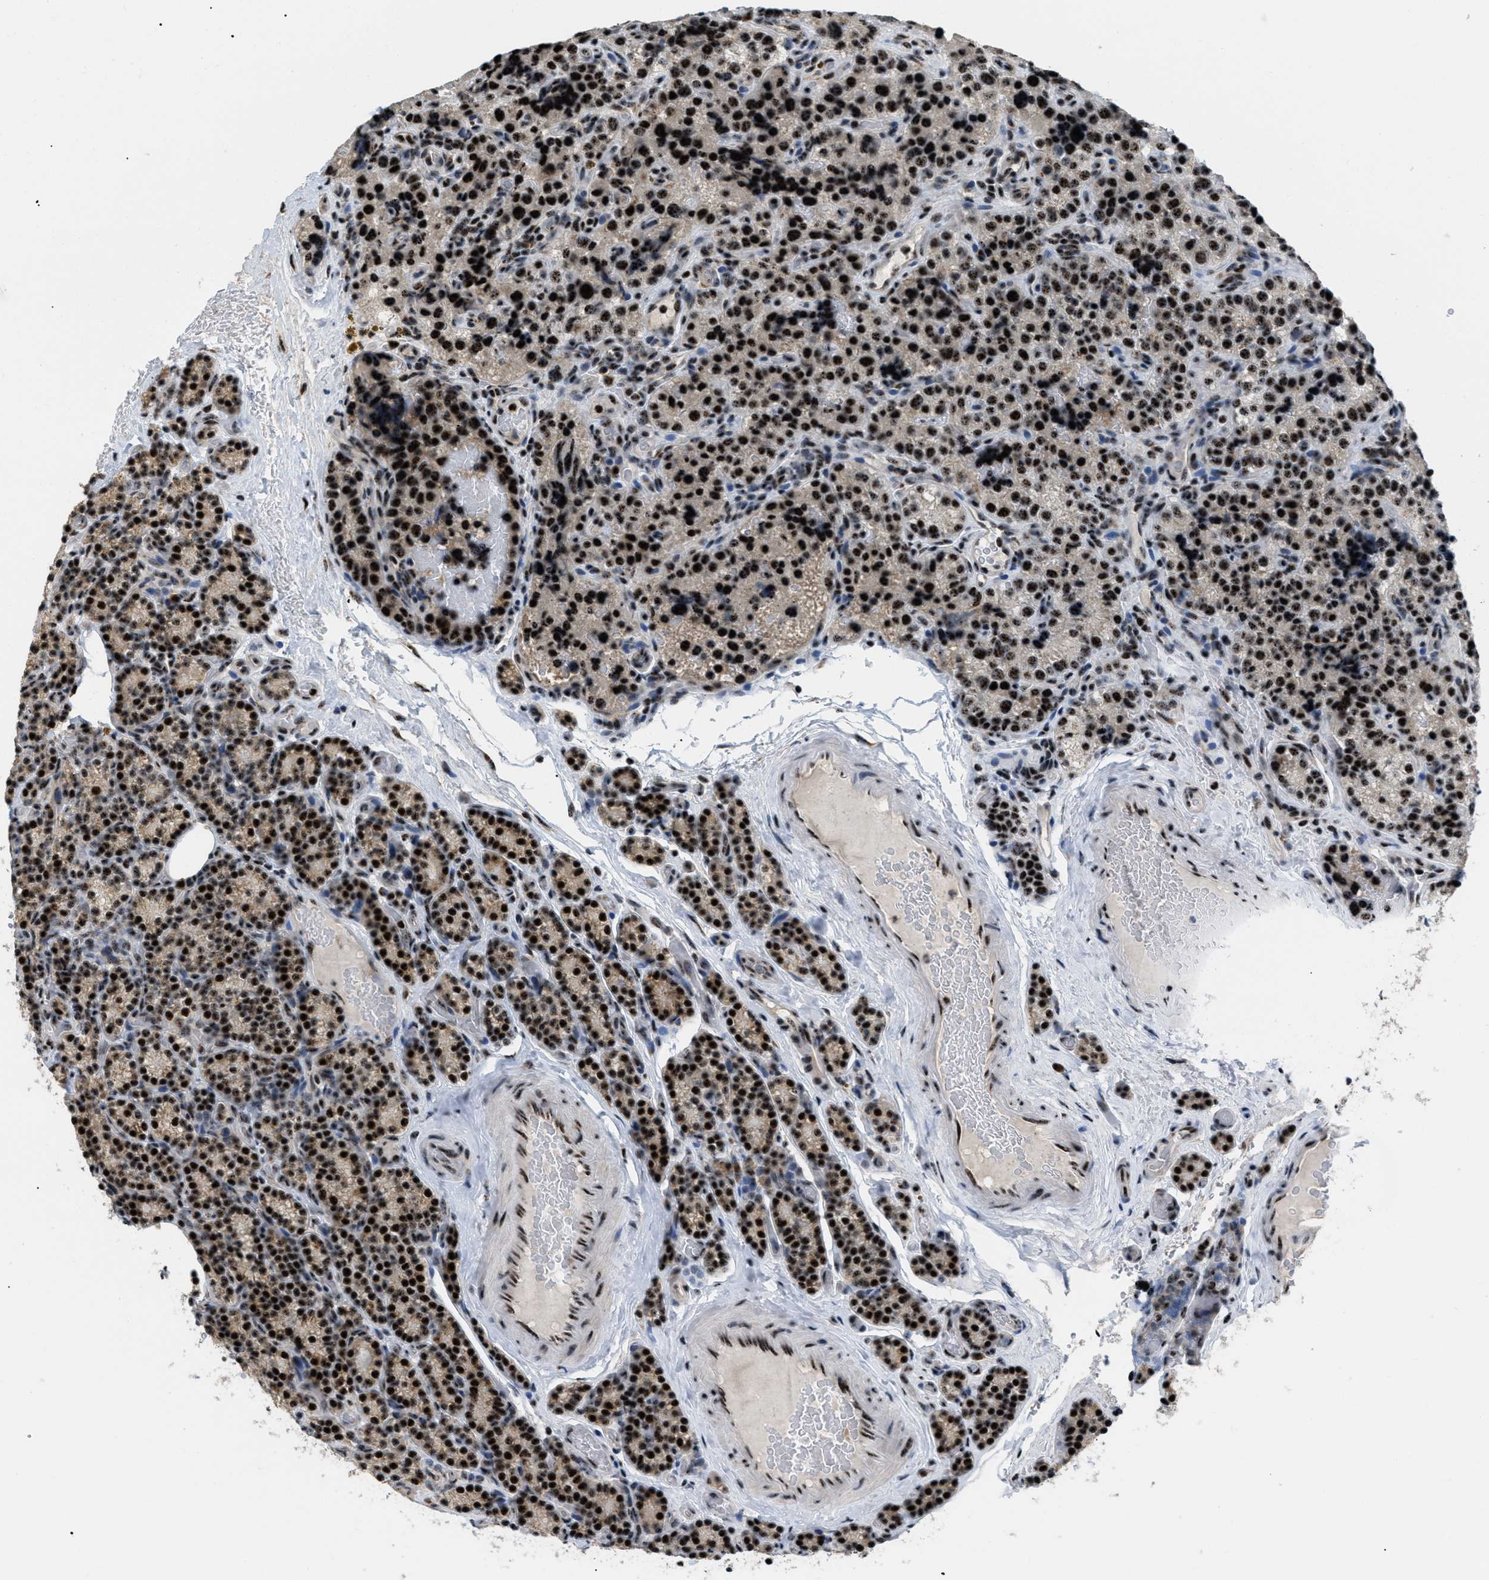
{"staining": {"intensity": "strong", "quantity": ">75%", "location": "nuclear"}, "tissue": "parathyroid gland", "cell_type": "Glandular cells", "image_type": "normal", "snomed": [{"axis": "morphology", "description": "Normal tissue, NOS"}, {"axis": "morphology", "description": "Adenoma, NOS"}, {"axis": "topography", "description": "Parathyroid gland"}], "caption": "A high amount of strong nuclear staining is seen in about >75% of glandular cells in benign parathyroid gland. The protein of interest is shown in brown color, while the nuclei are stained blue.", "gene": "CDR2", "patient": {"sex": "female", "age": 51}}